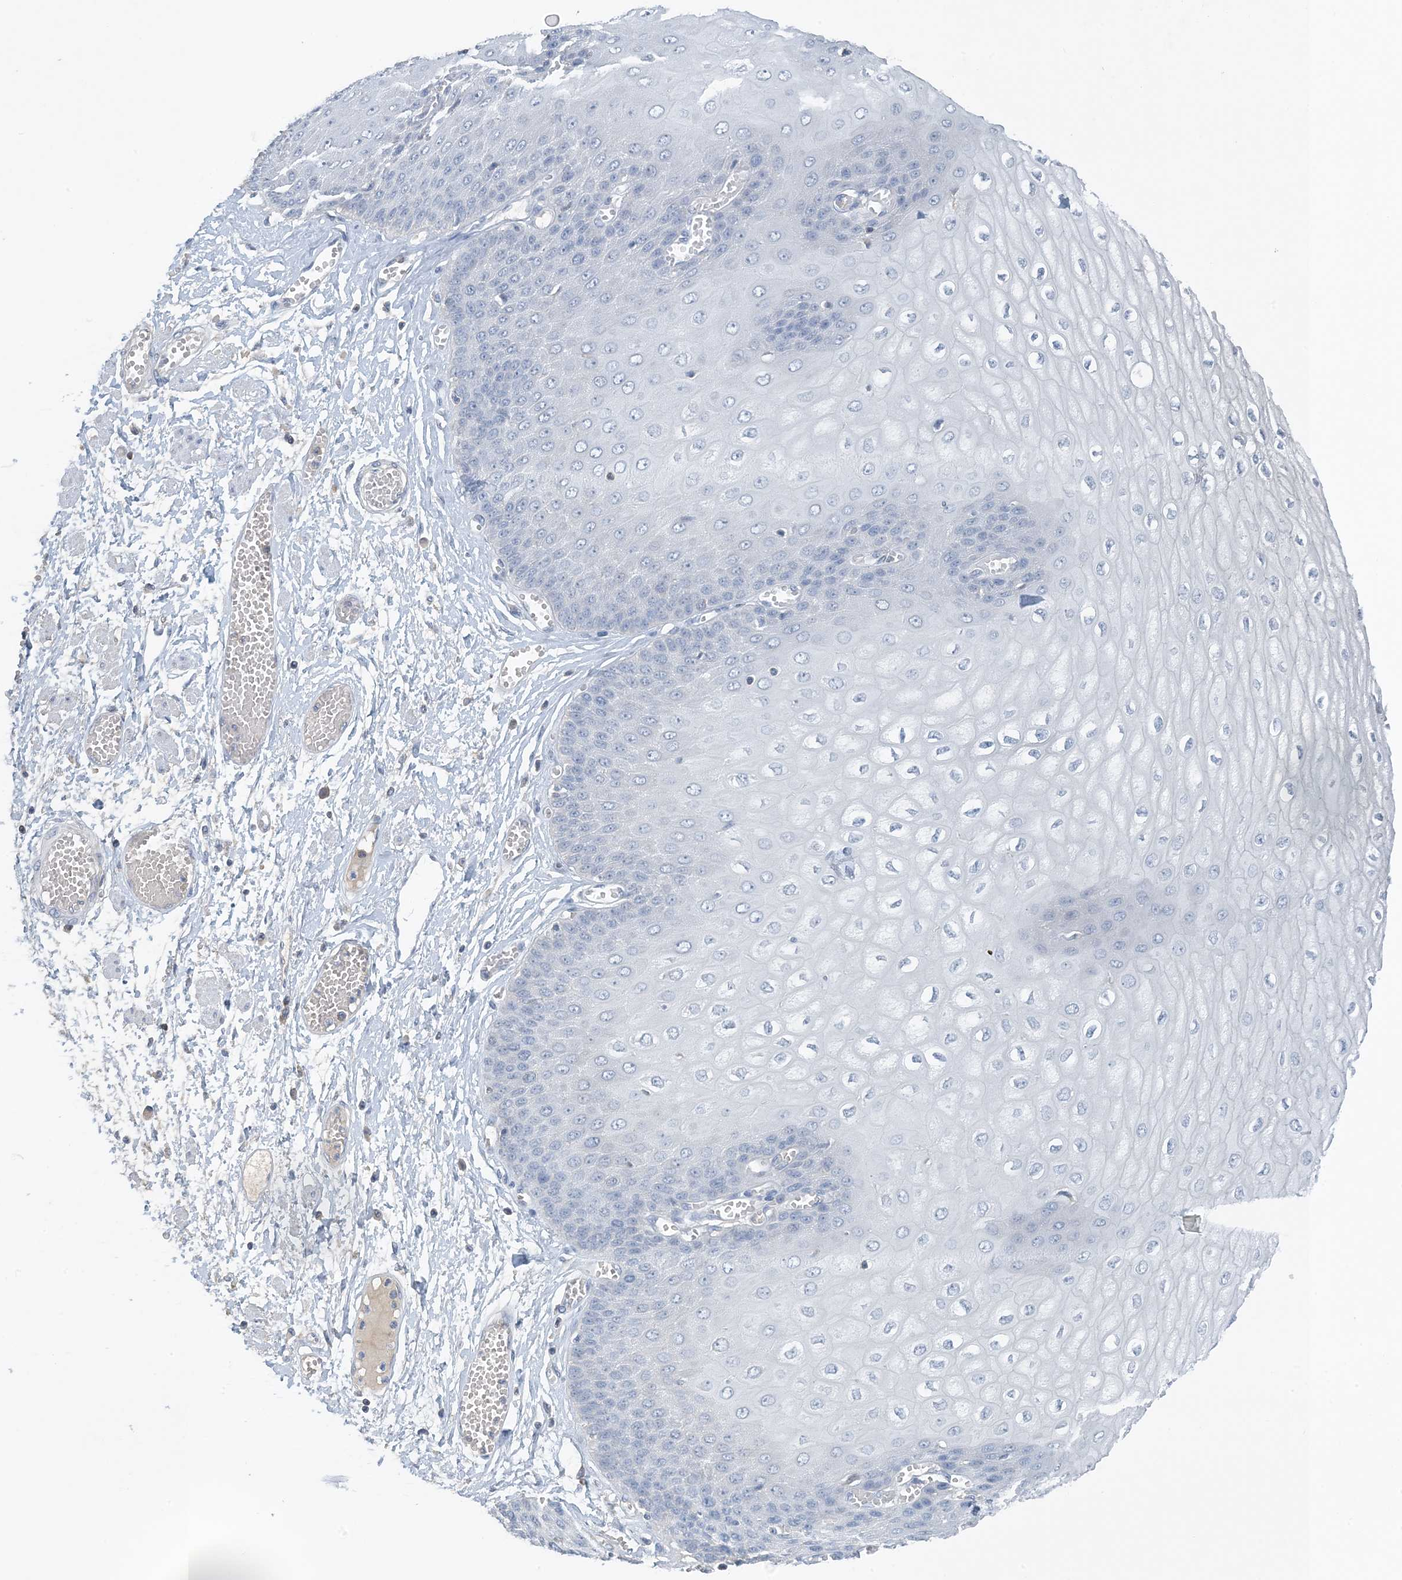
{"staining": {"intensity": "negative", "quantity": "none", "location": "none"}, "tissue": "esophagus", "cell_type": "Squamous epithelial cells", "image_type": "normal", "snomed": [{"axis": "morphology", "description": "Normal tissue, NOS"}, {"axis": "topography", "description": "Esophagus"}], "caption": "Unremarkable esophagus was stained to show a protein in brown. There is no significant positivity in squamous epithelial cells. Brightfield microscopy of IHC stained with DAB (brown) and hematoxylin (blue), captured at high magnification.", "gene": "CTRL", "patient": {"sex": "male", "age": 60}}